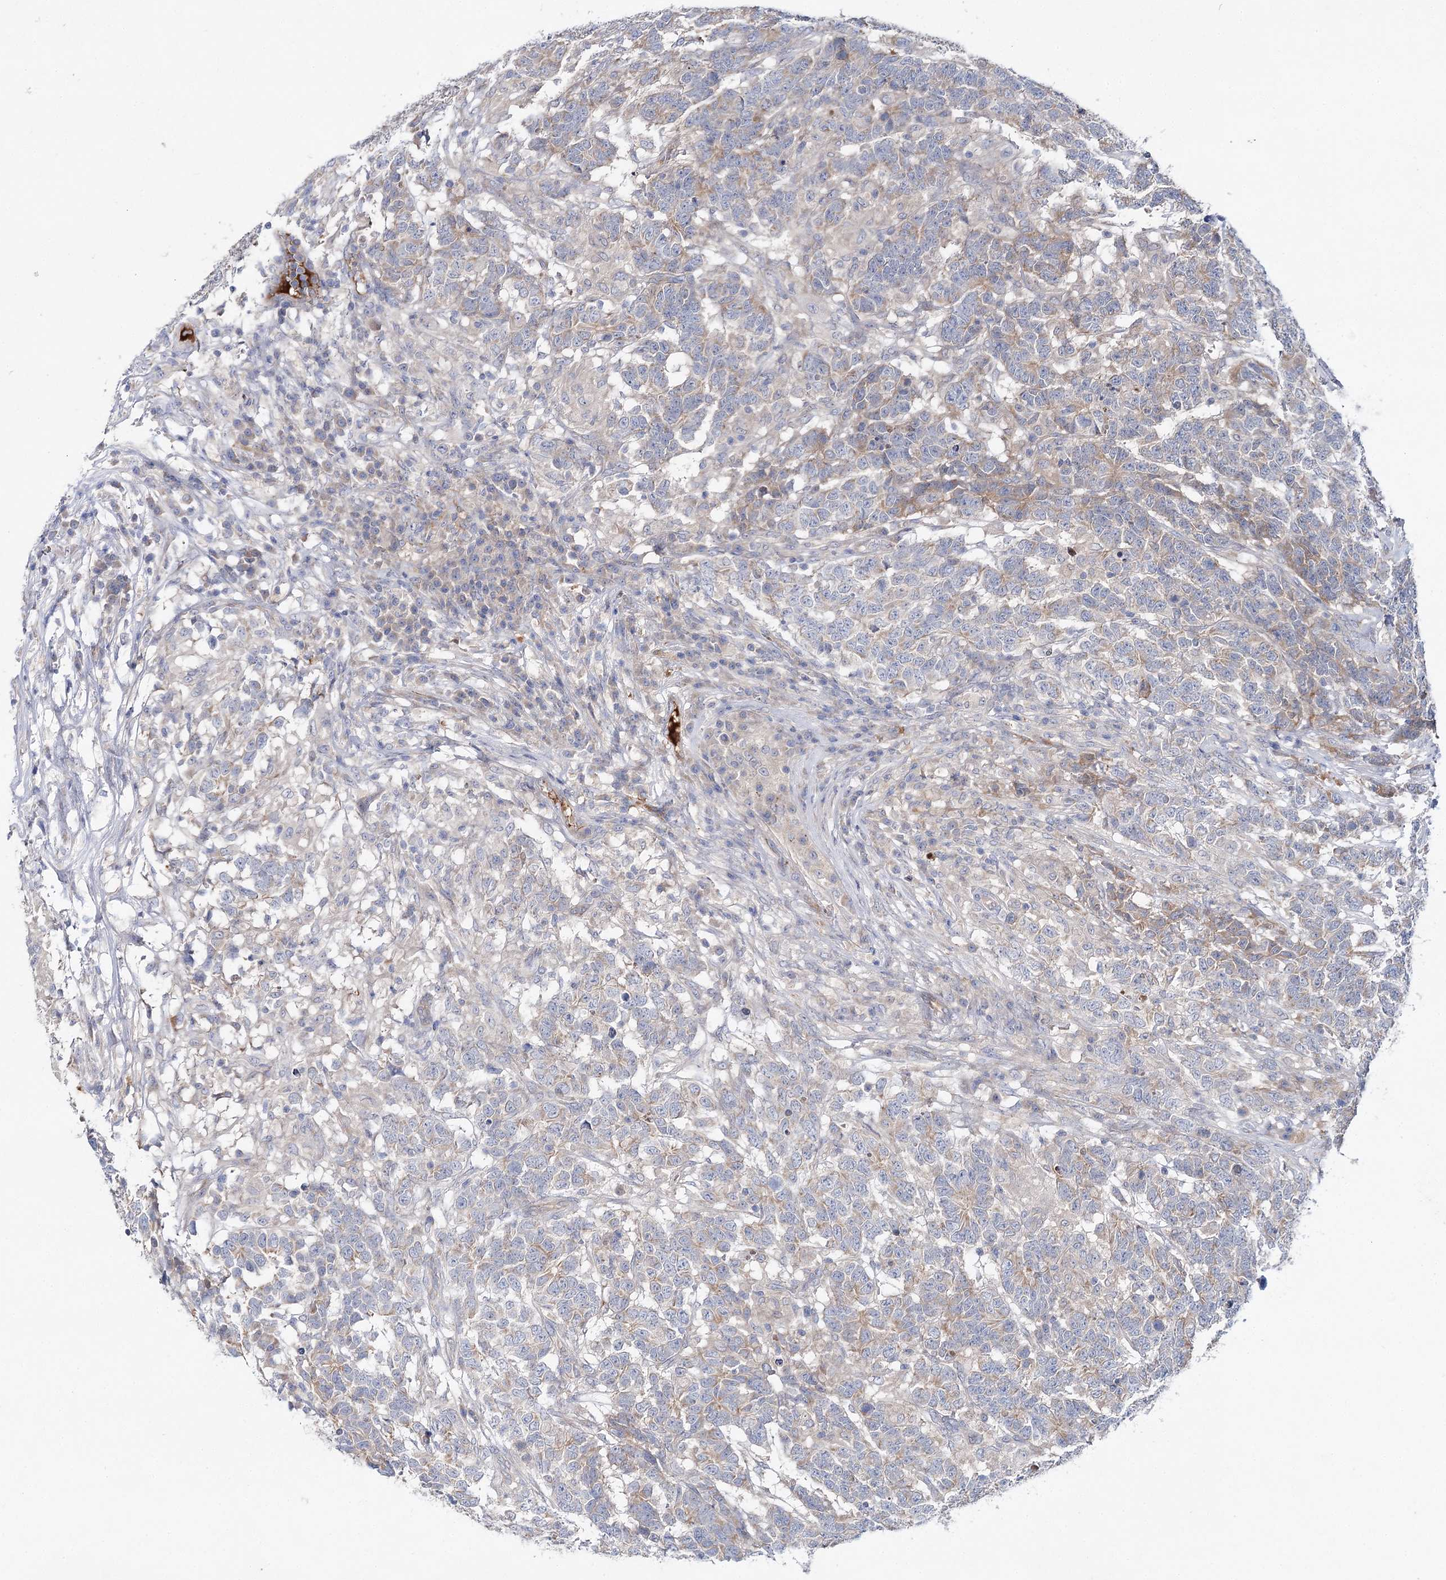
{"staining": {"intensity": "weak", "quantity": "<25%", "location": "cytoplasmic/membranous"}, "tissue": "testis cancer", "cell_type": "Tumor cells", "image_type": "cancer", "snomed": [{"axis": "morphology", "description": "Carcinoma, Embryonal, NOS"}, {"axis": "topography", "description": "Testis"}], "caption": "Embryonal carcinoma (testis) stained for a protein using IHC displays no positivity tumor cells.", "gene": "LRRC14B", "patient": {"sex": "male", "age": 26}}